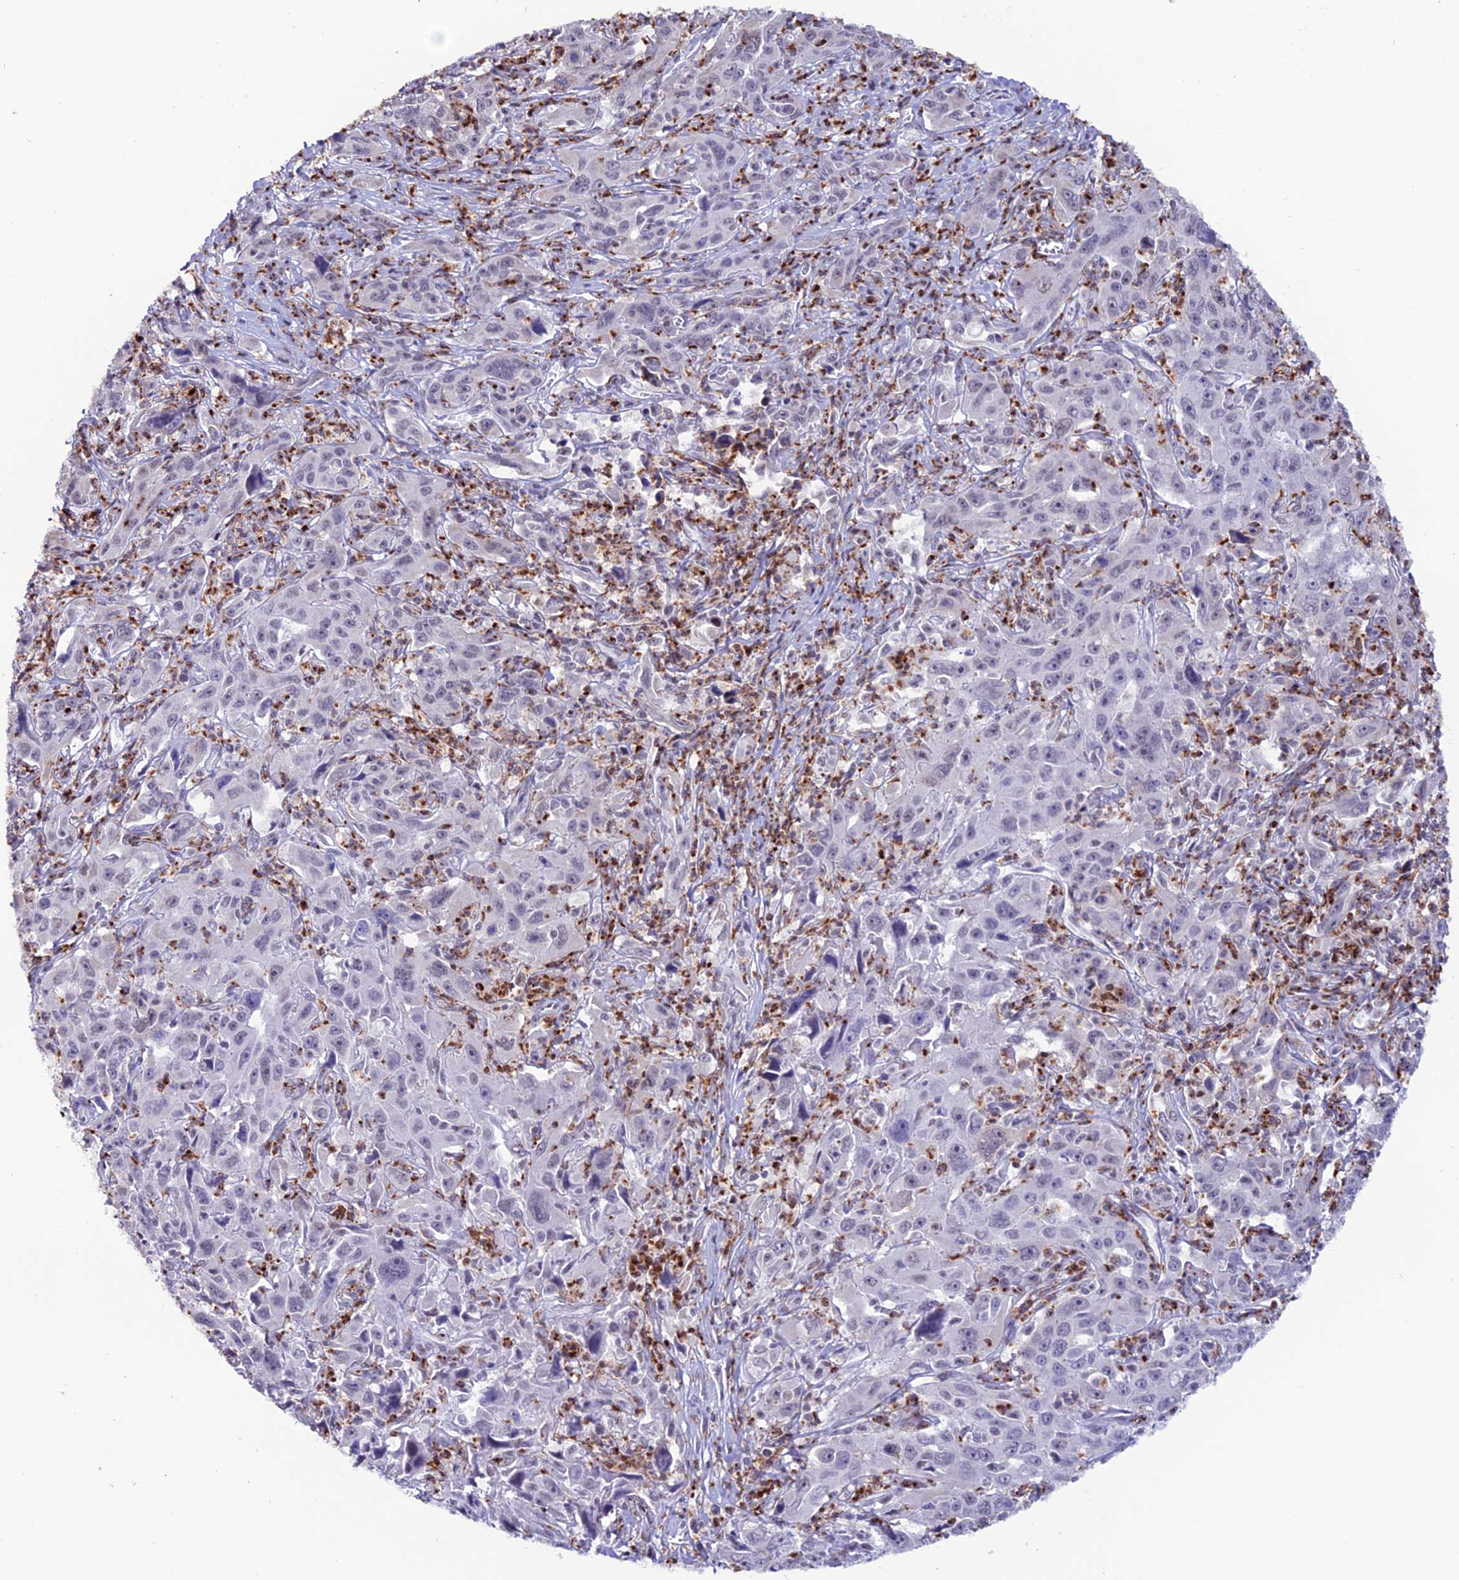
{"staining": {"intensity": "negative", "quantity": "none", "location": "none"}, "tissue": "liver cancer", "cell_type": "Tumor cells", "image_type": "cancer", "snomed": [{"axis": "morphology", "description": "Carcinoma, Hepatocellular, NOS"}, {"axis": "topography", "description": "Liver"}], "caption": "Immunohistochemistry (IHC) image of neoplastic tissue: liver hepatocellular carcinoma stained with DAB demonstrates no significant protein positivity in tumor cells.", "gene": "MFSD2B", "patient": {"sex": "male", "age": 63}}